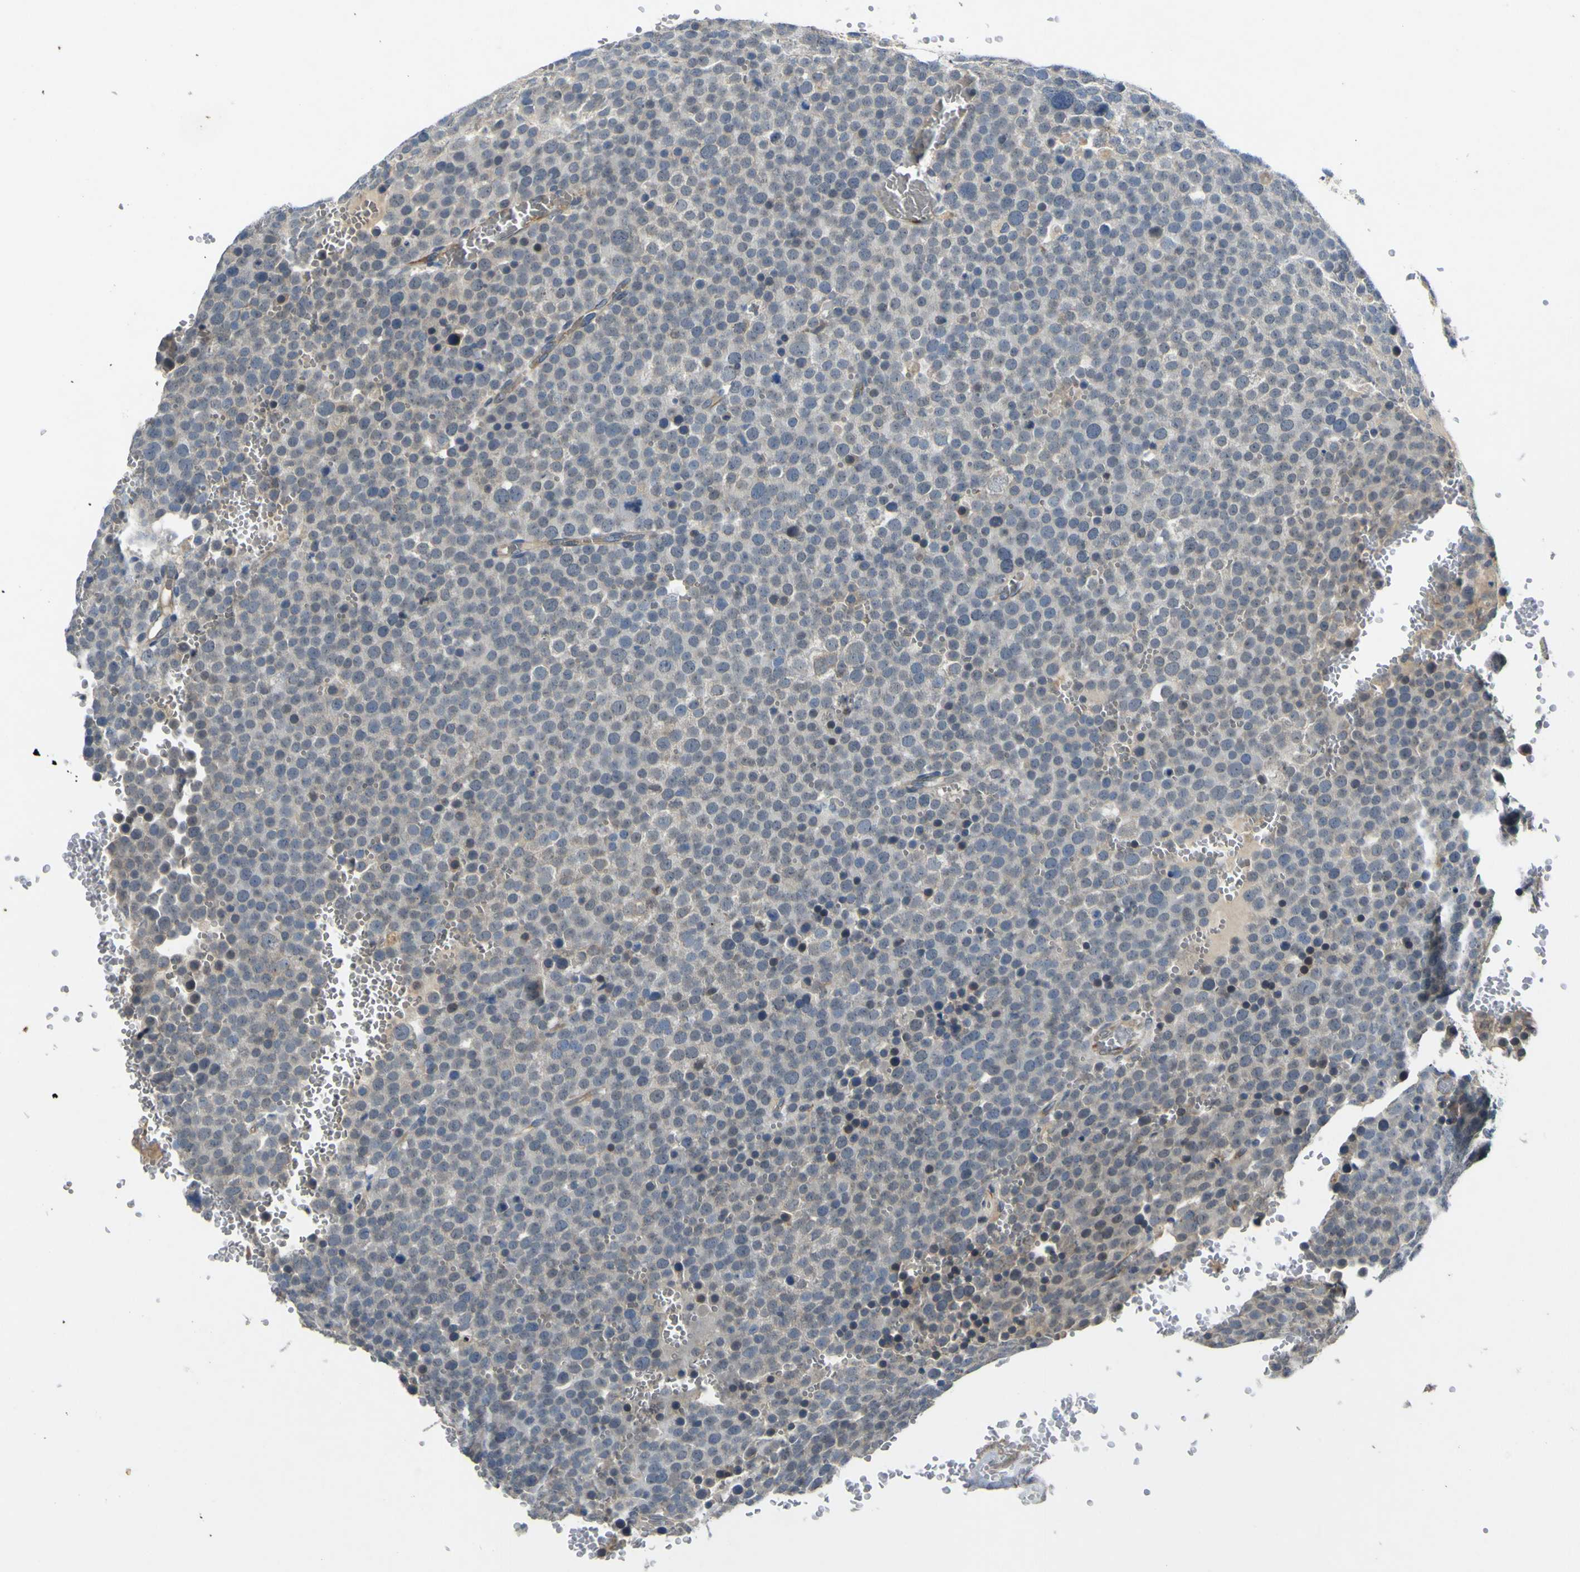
{"staining": {"intensity": "negative", "quantity": "none", "location": "none"}, "tissue": "testis cancer", "cell_type": "Tumor cells", "image_type": "cancer", "snomed": [{"axis": "morphology", "description": "Seminoma, NOS"}, {"axis": "topography", "description": "Testis"}], "caption": "High magnification brightfield microscopy of testis seminoma stained with DAB (3,3'-diaminobenzidine) (brown) and counterstained with hematoxylin (blue): tumor cells show no significant staining. Nuclei are stained in blue.", "gene": "LDLR", "patient": {"sex": "male", "age": 71}}